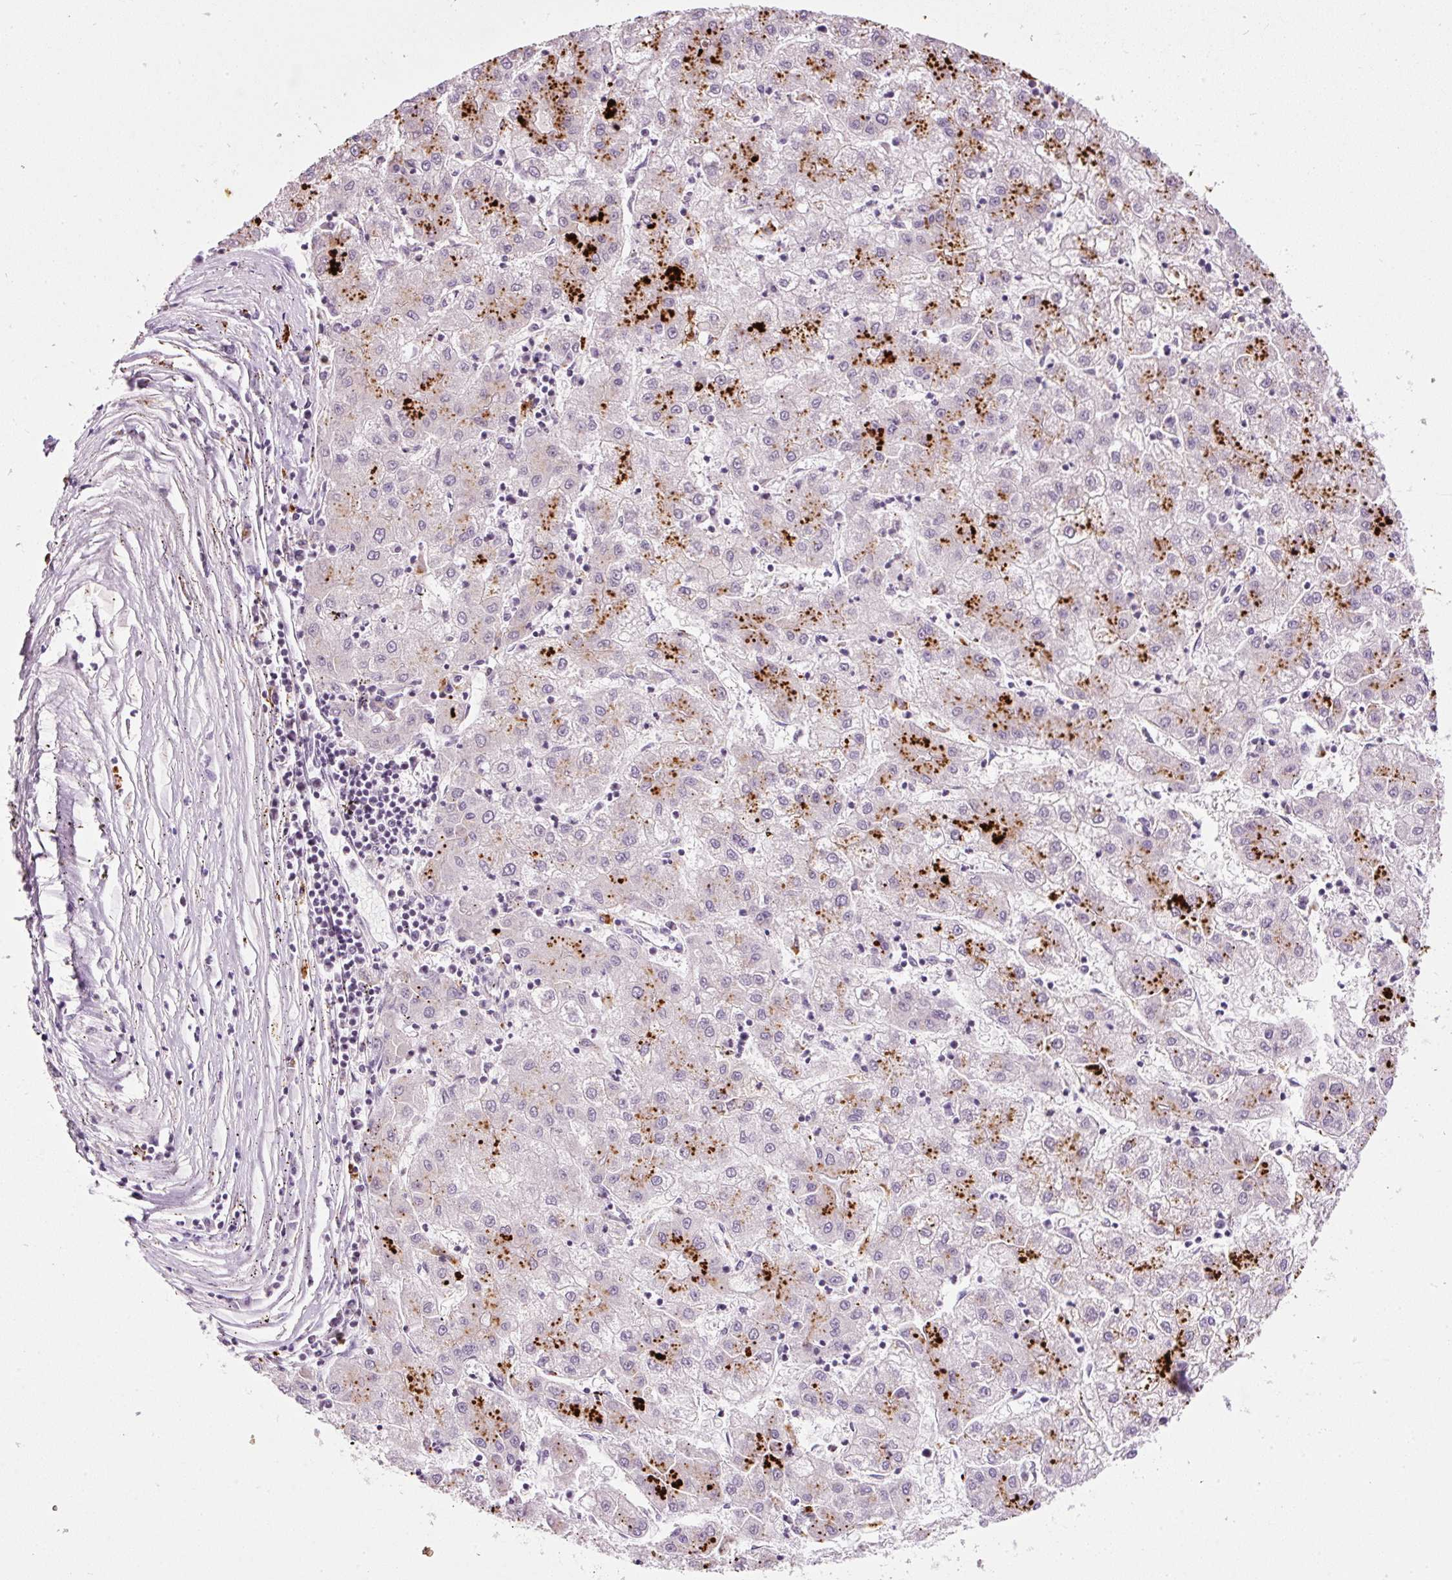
{"staining": {"intensity": "strong", "quantity": "<25%", "location": "cytoplasmic/membranous"}, "tissue": "liver cancer", "cell_type": "Tumor cells", "image_type": "cancer", "snomed": [{"axis": "morphology", "description": "Carcinoma, Hepatocellular, NOS"}, {"axis": "topography", "description": "Liver"}], "caption": "Human liver cancer (hepatocellular carcinoma) stained with a protein marker demonstrates strong staining in tumor cells.", "gene": "ZNF639", "patient": {"sex": "male", "age": 72}}